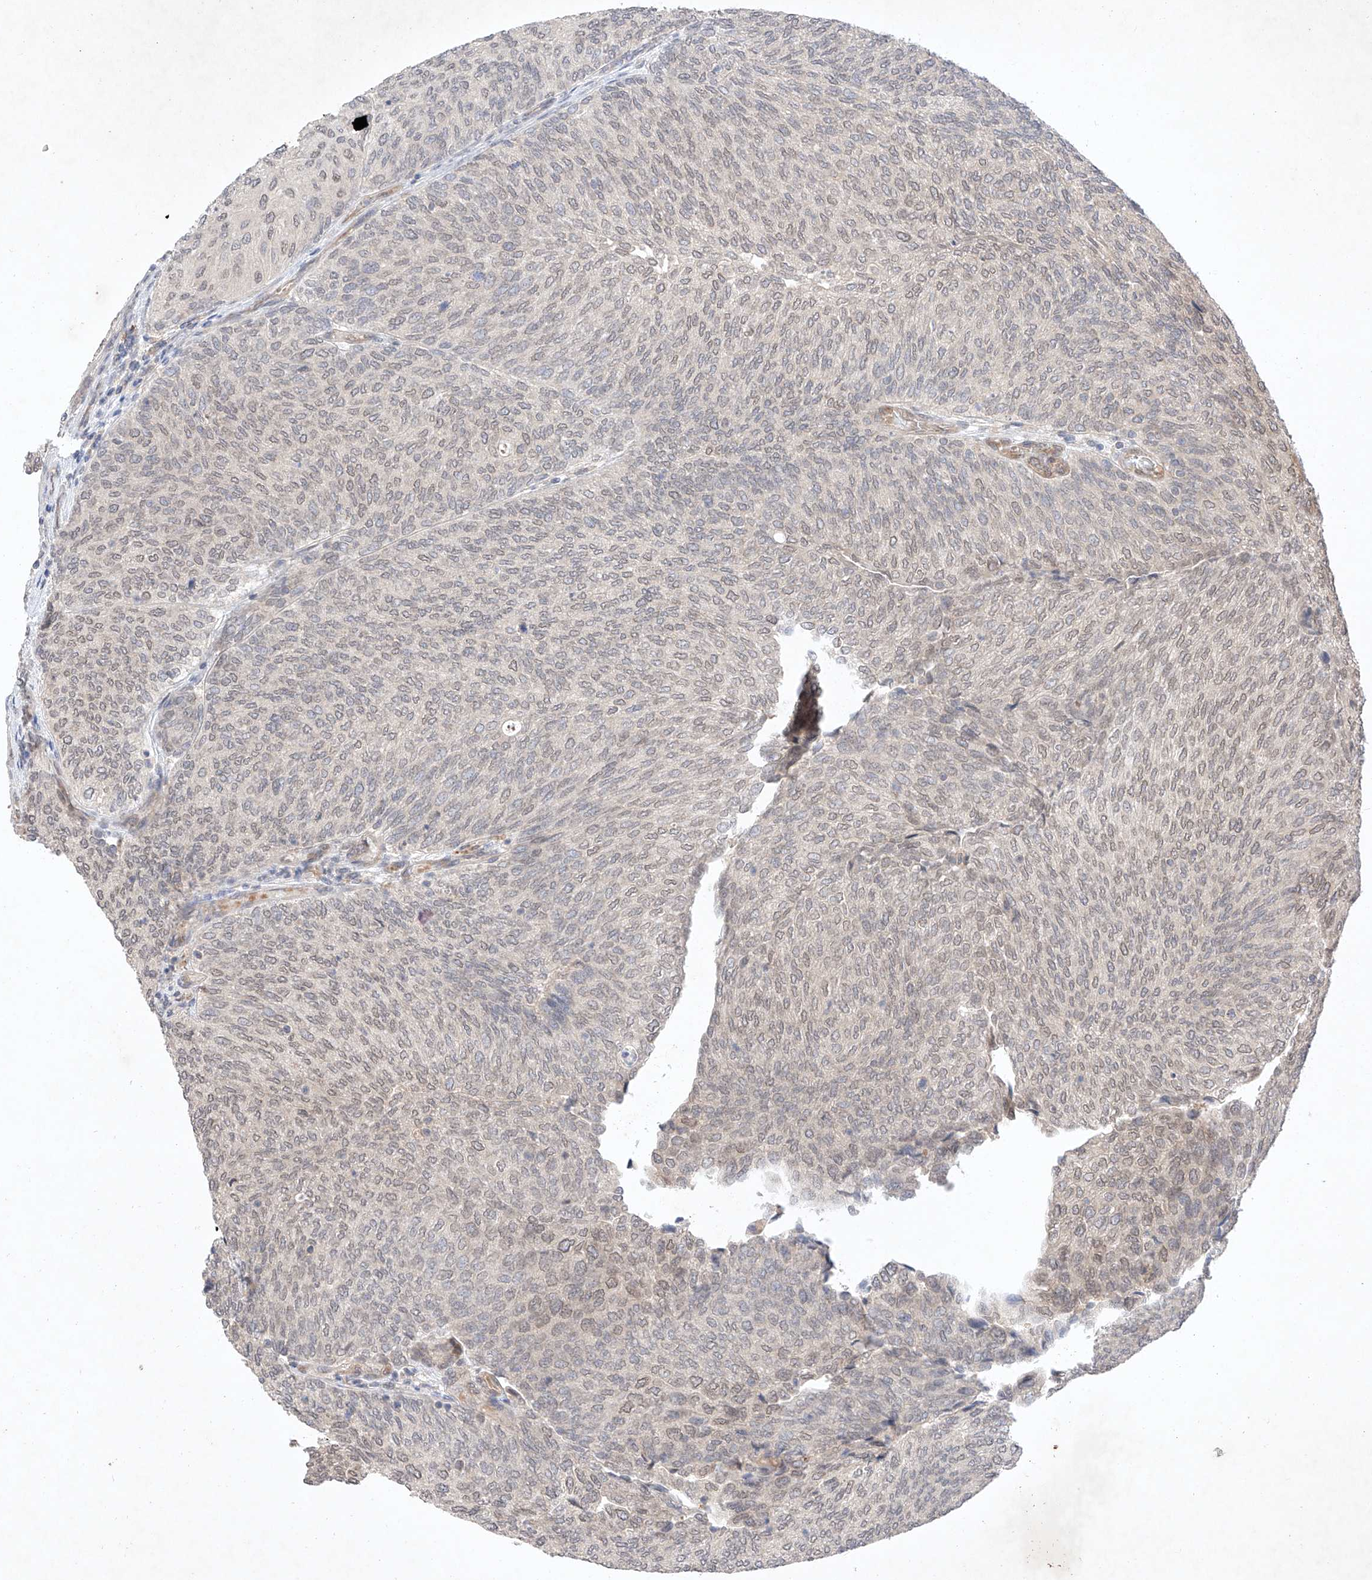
{"staining": {"intensity": "negative", "quantity": "none", "location": "none"}, "tissue": "urothelial cancer", "cell_type": "Tumor cells", "image_type": "cancer", "snomed": [{"axis": "morphology", "description": "Urothelial carcinoma, Low grade"}, {"axis": "topography", "description": "Urinary bladder"}], "caption": "Low-grade urothelial carcinoma stained for a protein using immunohistochemistry (IHC) shows no expression tumor cells.", "gene": "ZNF124", "patient": {"sex": "female", "age": 79}}